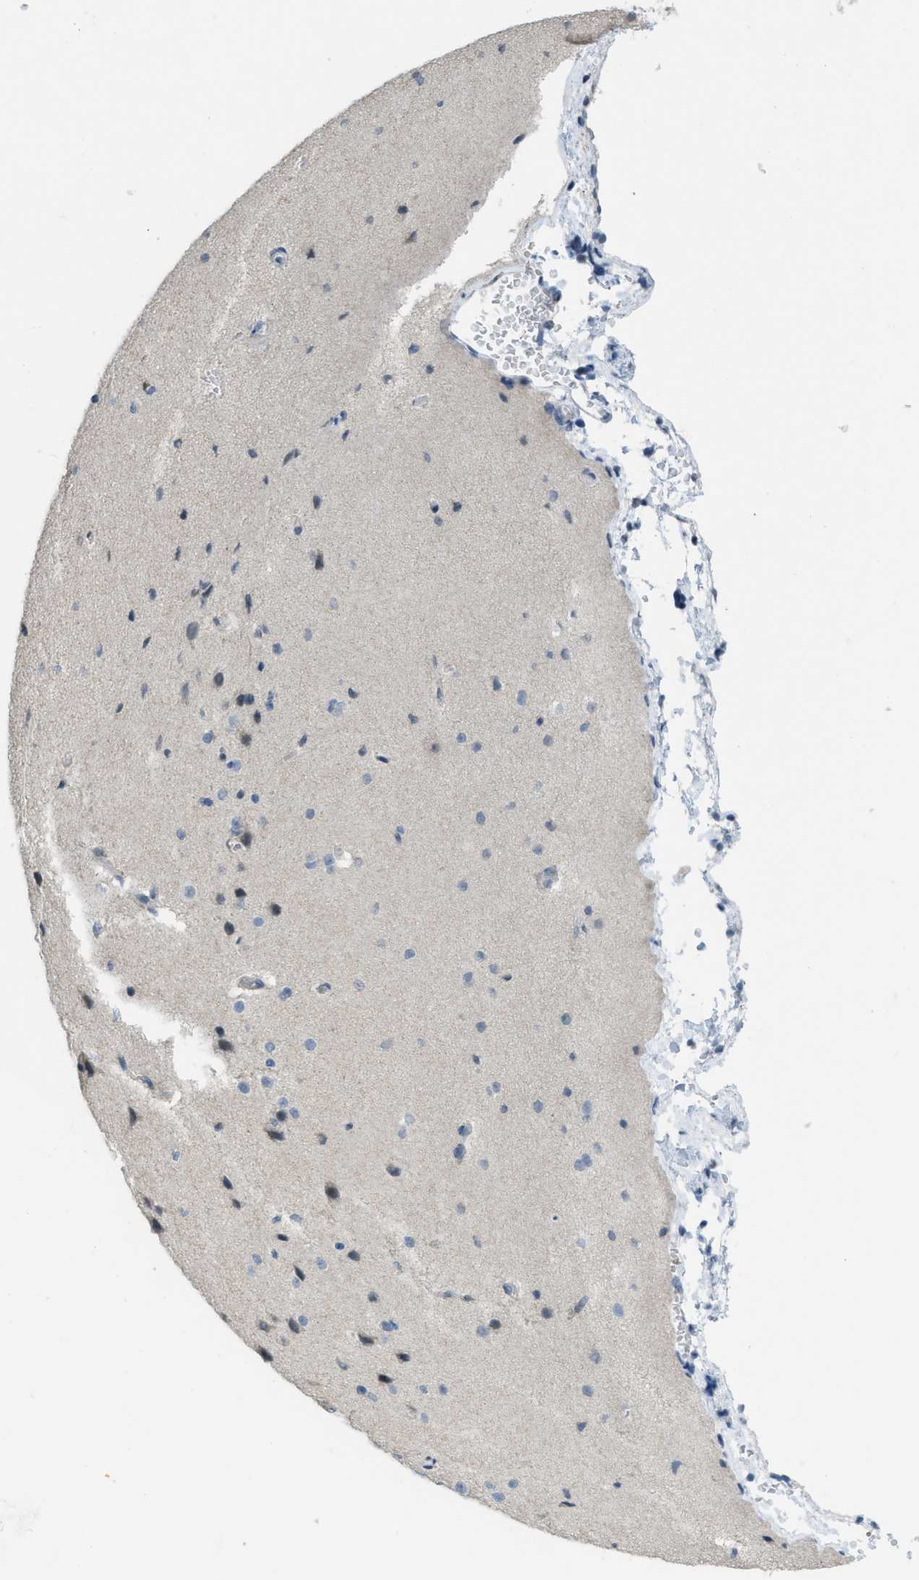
{"staining": {"intensity": "negative", "quantity": "none", "location": "none"}, "tissue": "cerebral cortex", "cell_type": "Endothelial cells", "image_type": "normal", "snomed": [{"axis": "morphology", "description": "Normal tissue, NOS"}, {"axis": "morphology", "description": "Developmental malformation"}, {"axis": "topography", "description": "Cerebral cortex"}], "caption": "IHC of normal cerebral cortex reveals no expression in endothelial cells. Nuclei are stained in blue.", "gene": "TXNDC2", "patient": {"sex": "female", "age": 30}}